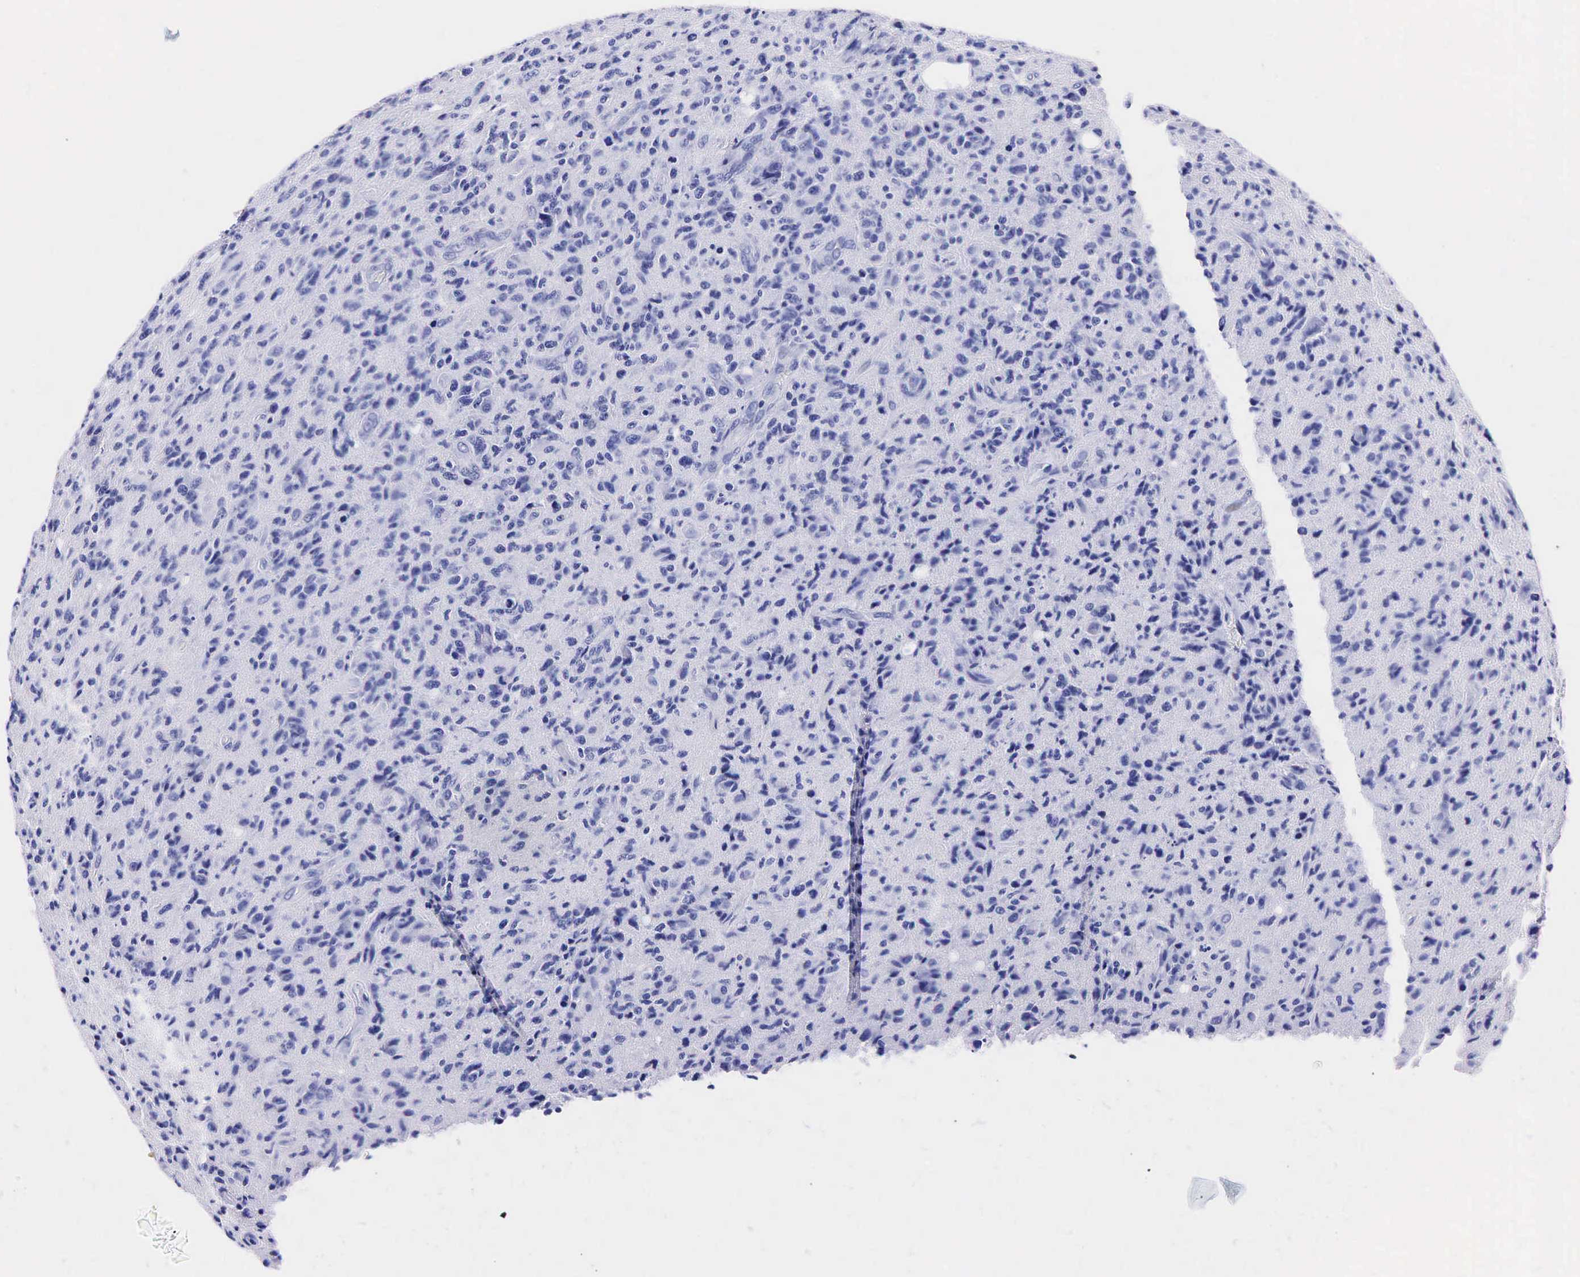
{"staining": {"intensity": "negative", "quantity": "none", "location": "none"}, "tissue": "glioma", "cell_type": "Tumor cells", "image_type": "cancer", "snomed": [{"axis": "morphology", "description": "Glioma, malignant, High grade"}, {"axis": "topography", "description": "Brain"}], "caption": "Histopathology image shows no significant protein positivity in tumor cells of glioma.", "gene": "KLK3", "patient": {"sex": "male", "age": 36}}